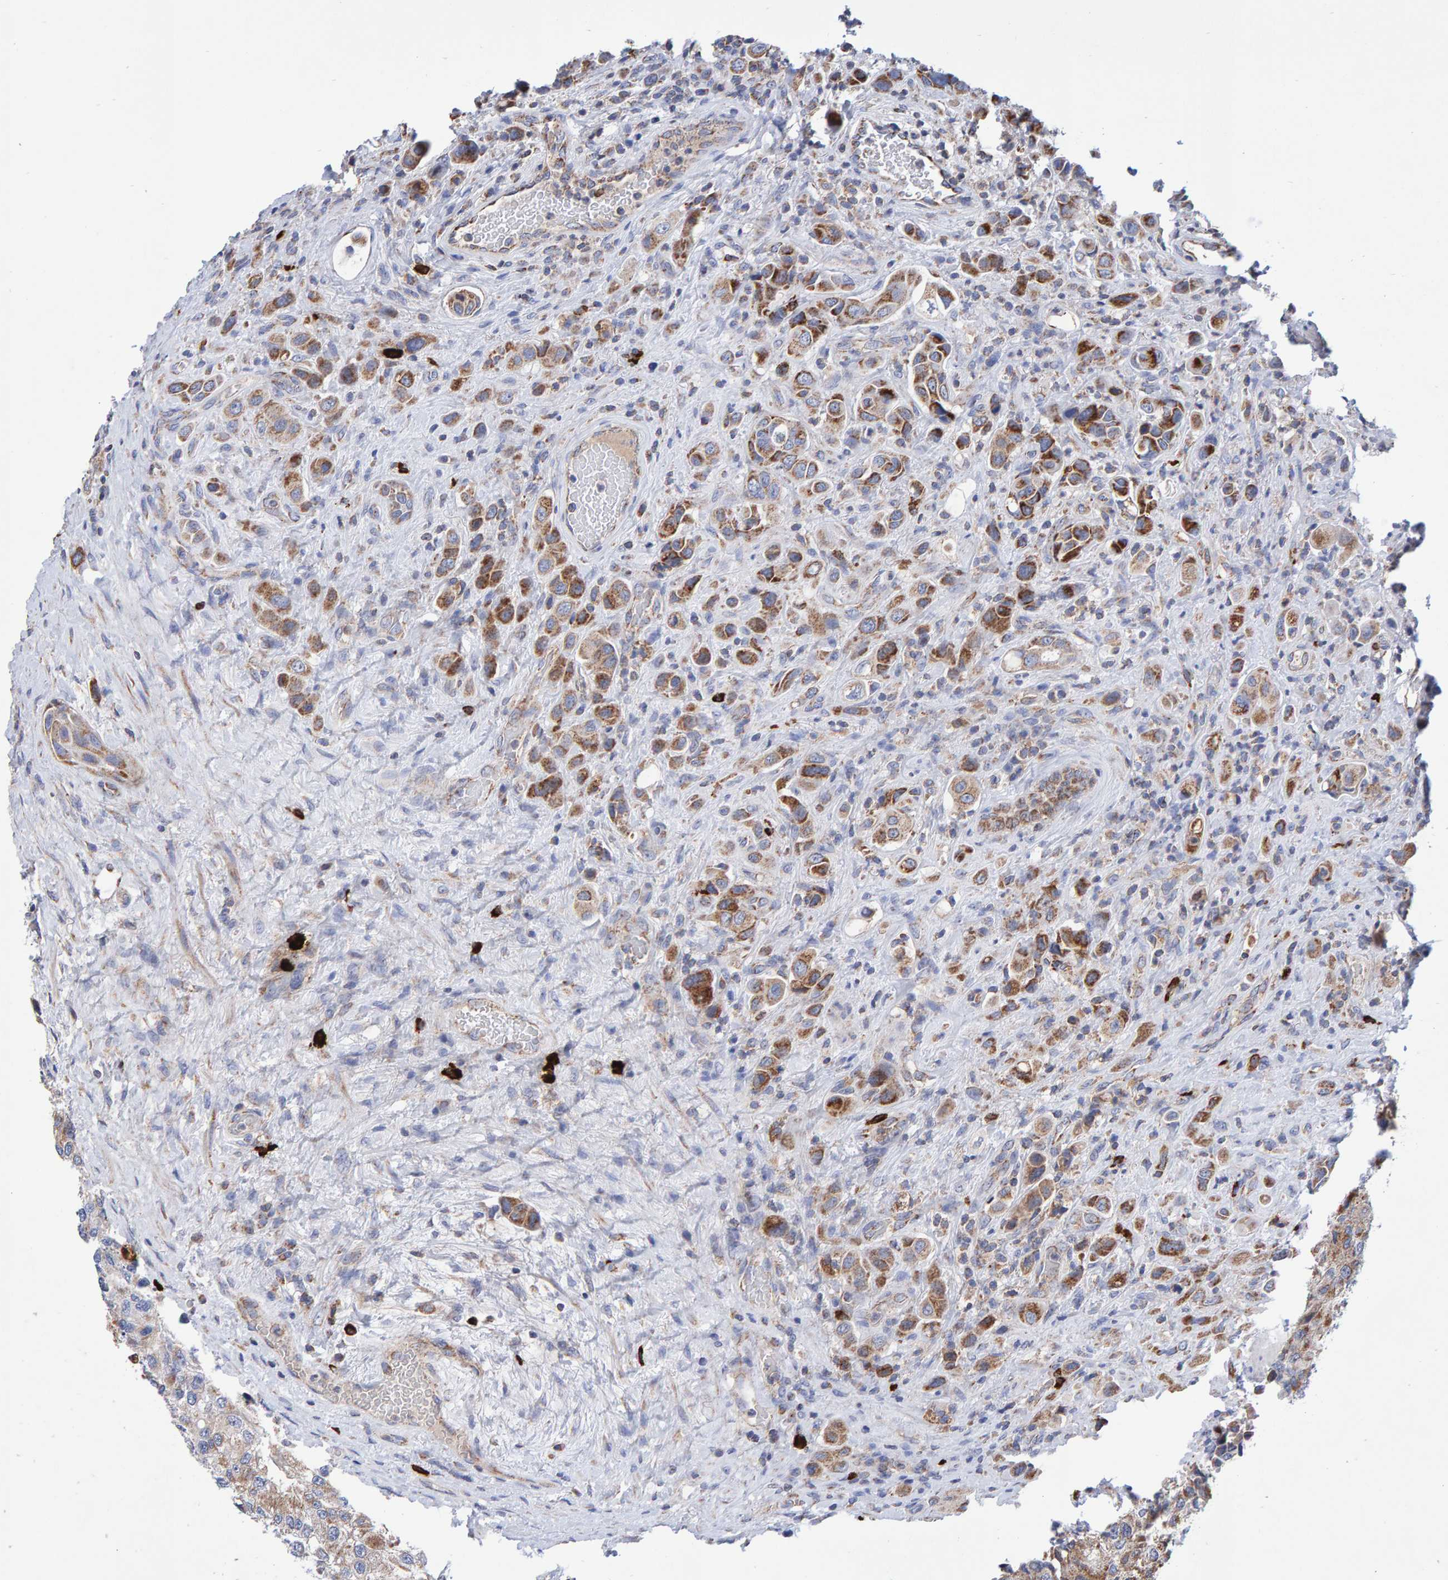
{"staining": {"intensity": "moderate", "quantity": "25%-75%", "location": "cytoplasmic/membranous"}, "tissue": "urothelial cancer", "cell_type": "Tumor cells", "image_type": "cancer", "snomed": [{"axis": "morphology", "description": "Urothelial carcinoma, High grade"}, {"axis": "topography", "description": "Urinary bladder"}], "caption": "Protein staining exhibits moderate cytoplasmic/membranous positivity in about 25%-75% of tumor cells in urothelial cancer. The staining was performed using DAB, with brown indicating positive protein expression. Nuclei are stained blue with hematoxylin.", "gene": "EFR3A", "patient": {"sex": "male", "age": 50}}